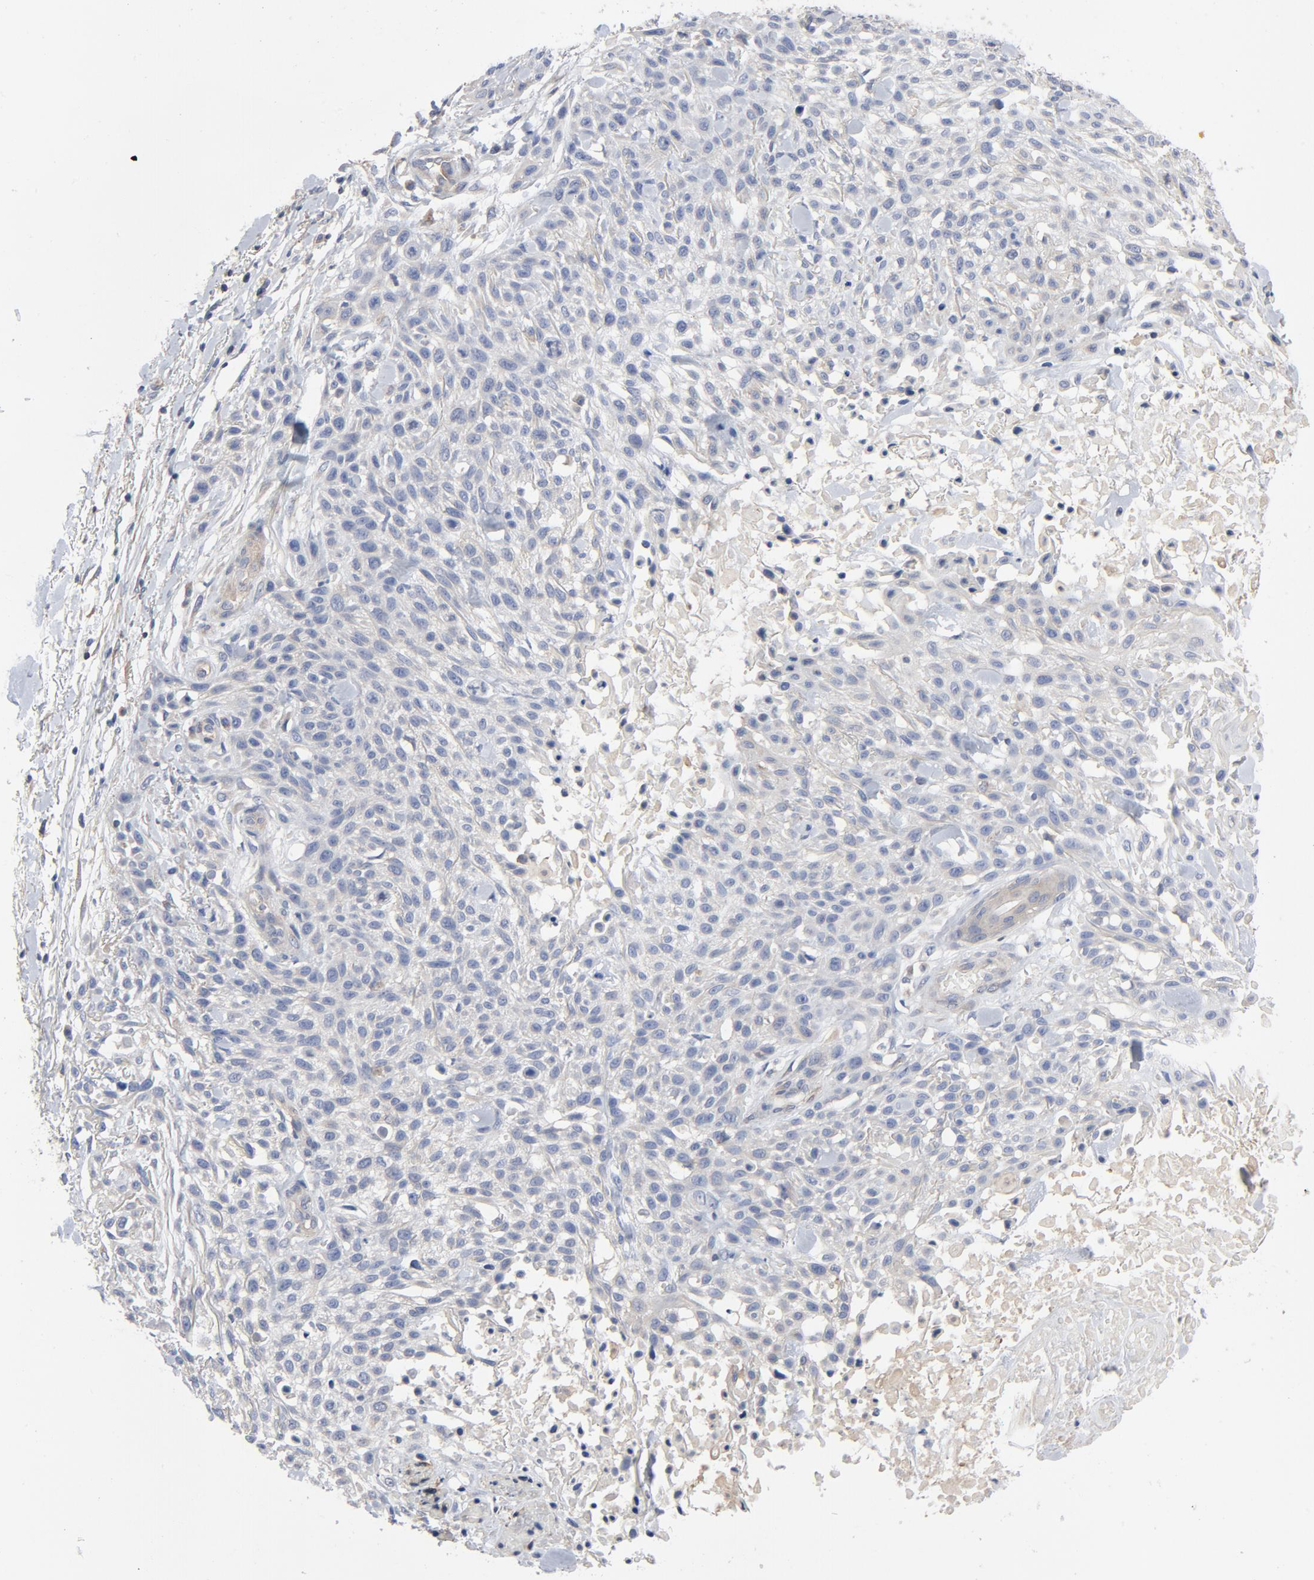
{"staining": {"intensity": "negative", "quantity": "none", "location": "none"}, "tissue": "skin cancer", "cell_type": "Tumor cells", "image_type": "cancer", "snomed": [{"axis": "morphology", "description": "Squamous cell carcinoma, NOS"}, {"axis": "topography", "description": "Skin"}], "caption": "DAB immunohistochemical staining of skin cancer reveals no significant staining in tumor cells.", "gene": "DYNLT3", "patient": {"sex": "female", "age": 42}}